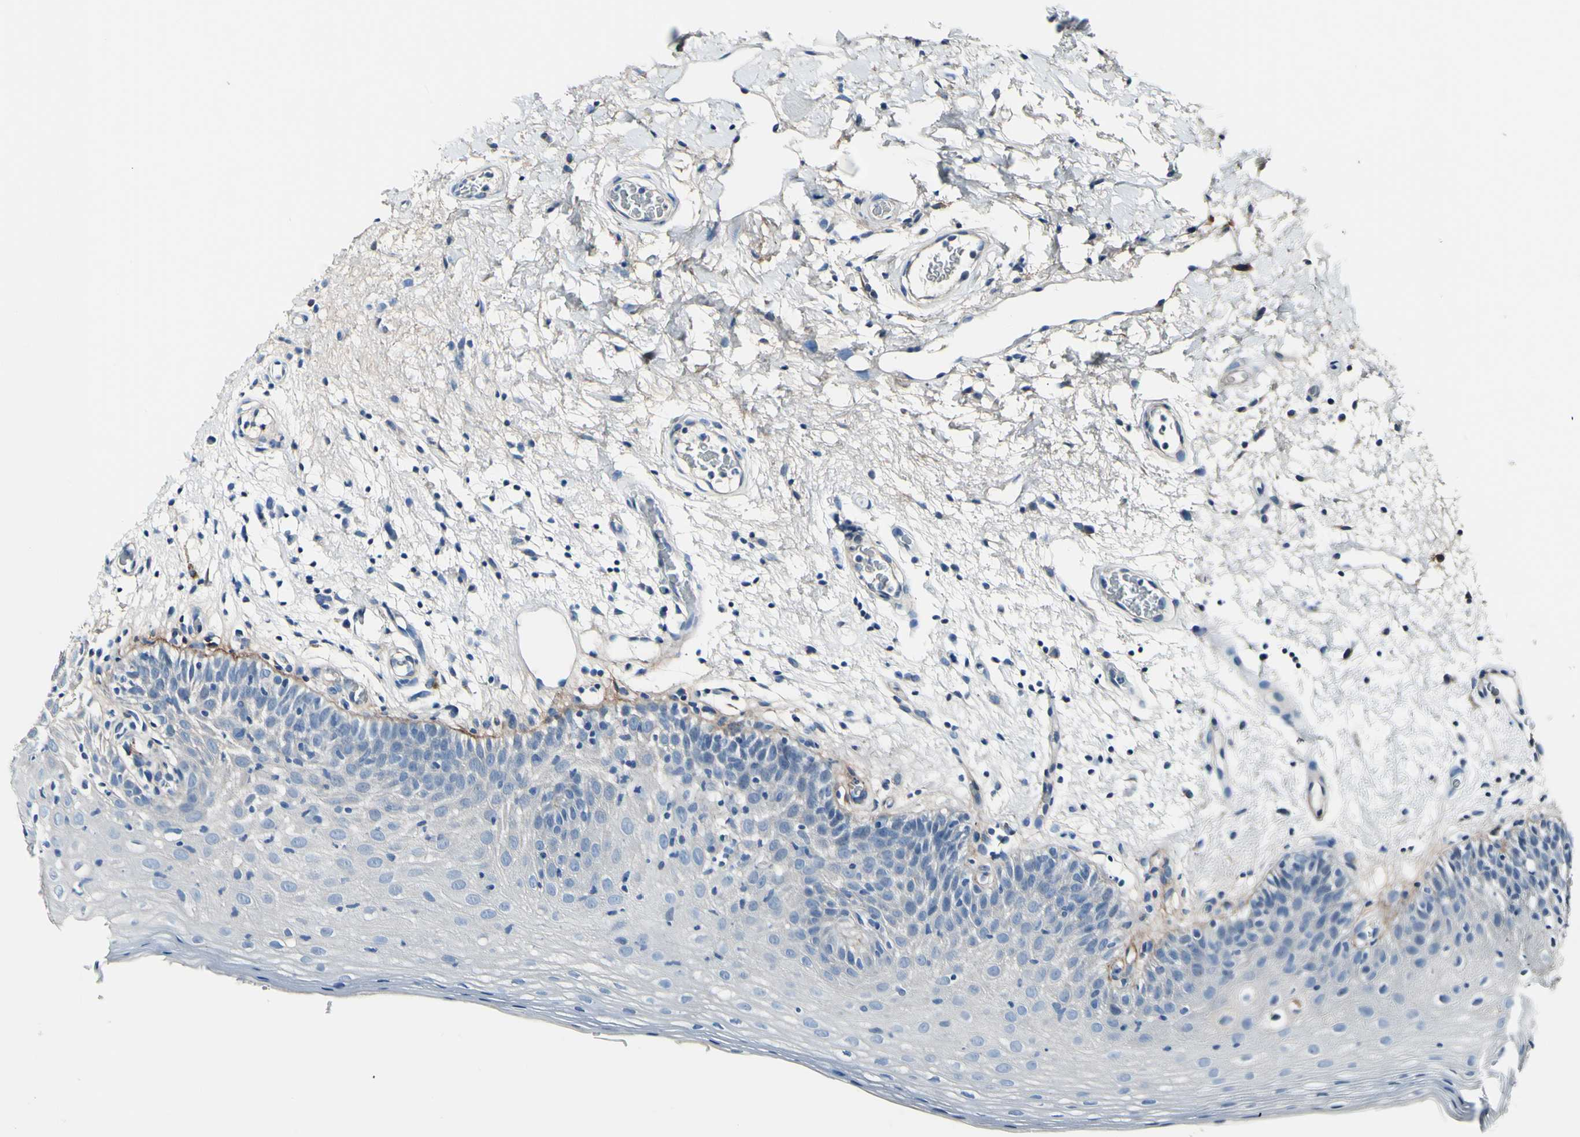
{"staining": {"intensity": "negative", "quantity": "none", "location": "none"}, "tissue": "oral mucosa", "cell_type": "Squamous epithelial cells", "image_type": "normal", "snomed": [{"axis": "morphology", "description": "Normal tissue, NOS"}, {"axis": "morphology", "description": "Squamous cell carcinoma, NOS"}, {"axis": "topography", "description": "Skeletal muscle"}, {"axis": "topography", "description": "Oral tissue"}, {"axis": "topography", "description": "Head-Neck"}], "caption": "Micrograph shows no protein staining in squamous epithelial cells of unremarkable oral mucosa.", "gene": "COL6A3", "patient": {"sex": "male", "age": 71}}